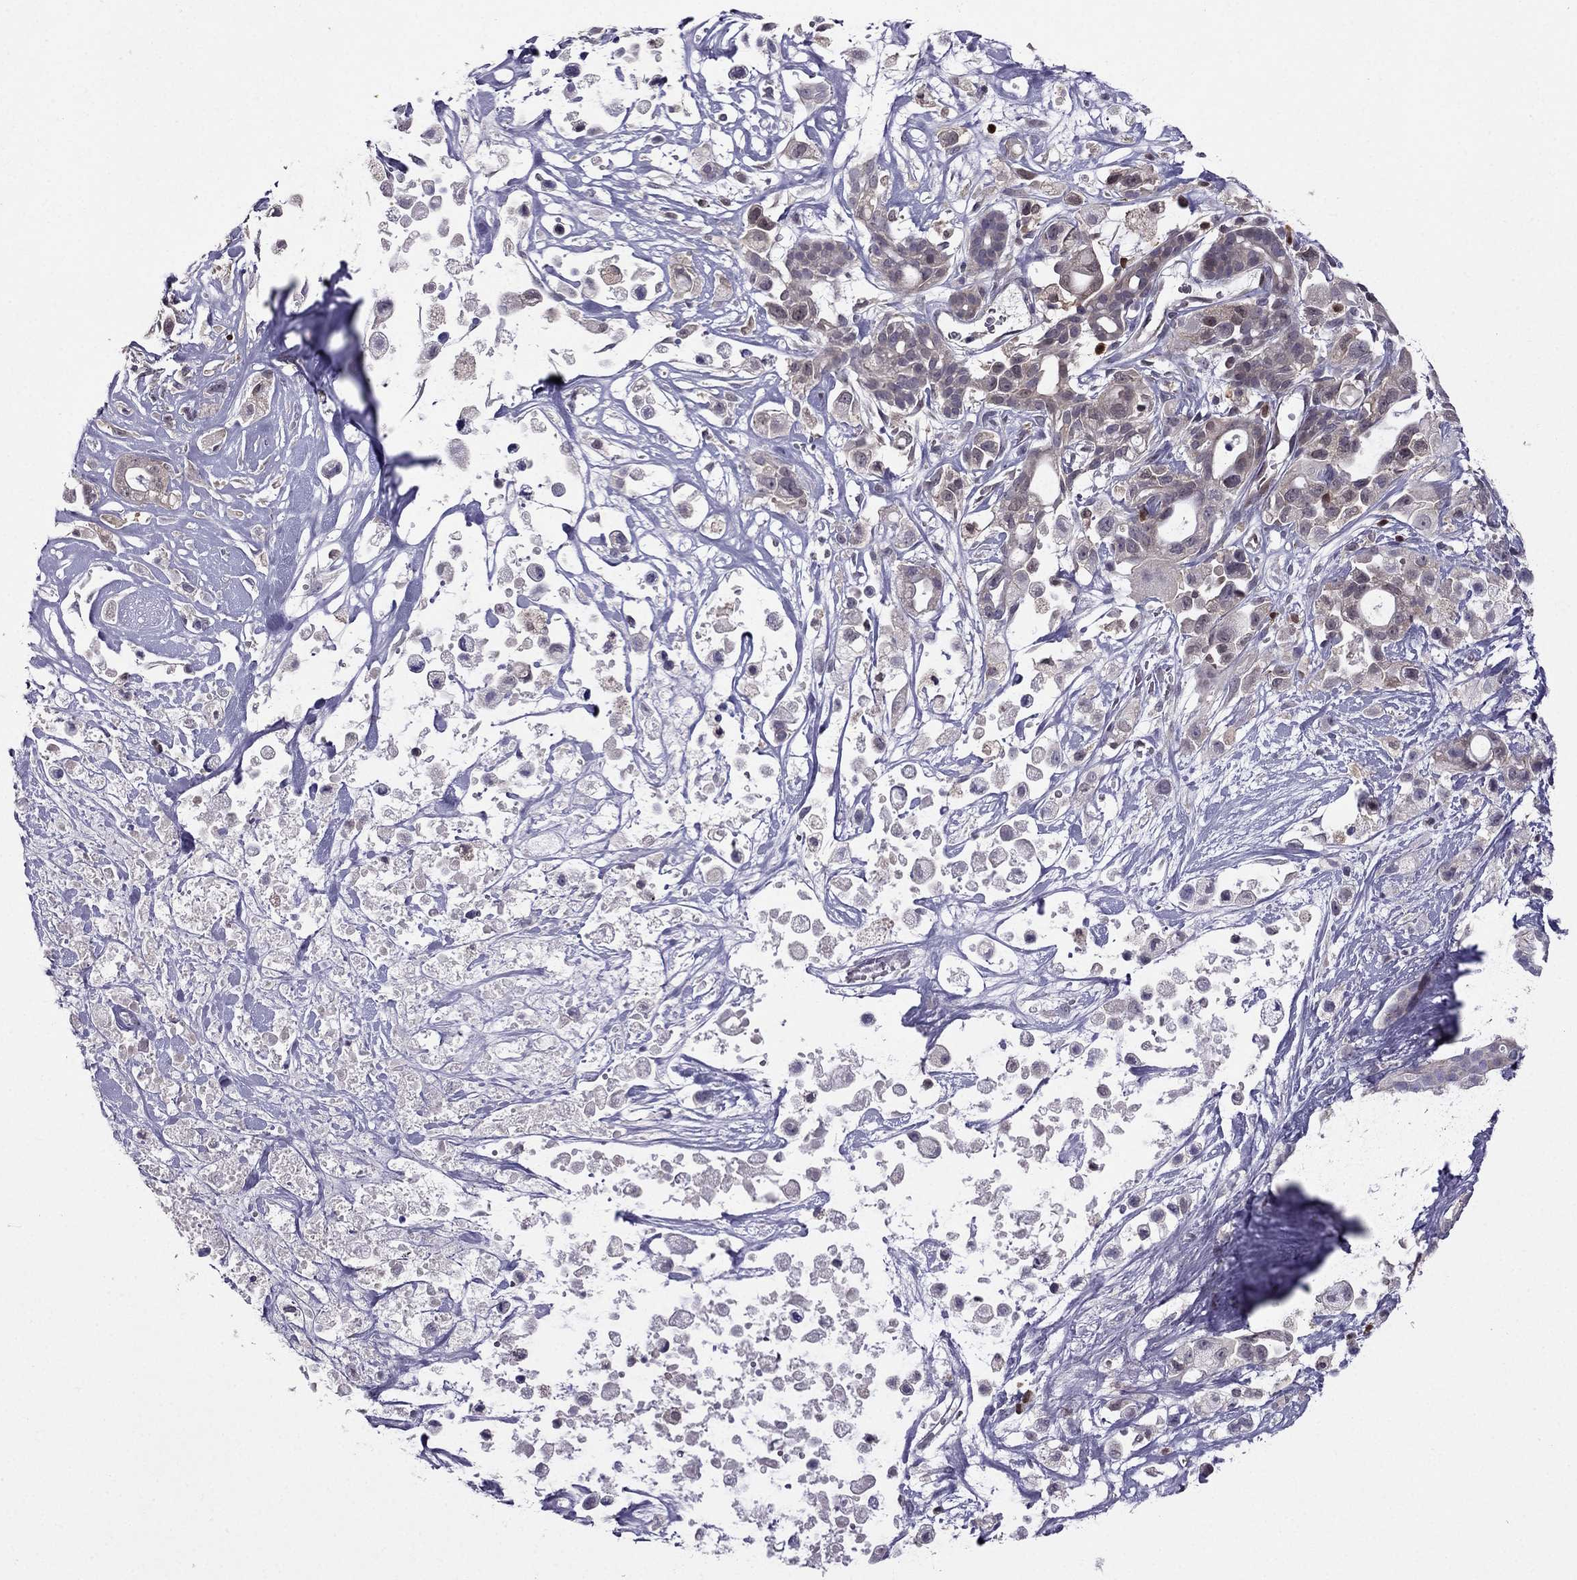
{"staining": {"intensity": "weak", "quantity": "<25%", "location": "cytoplasmic/membranous"}, "tissue": "pancreatic cancer", "cell_type": "Tumor cells", "image_type": "cancer", "snomed": [{"axis": "morphology", "description": "Adenocarcinoma, NOS"}, {"axis": "topography", "description": "Pancreas"}], "caption": "Histopathology image shows no significant protein staining in tumor cells of pancreatic cancer.", "gene": "CDK5", "patient": {"sex": "male", "age": 44}}